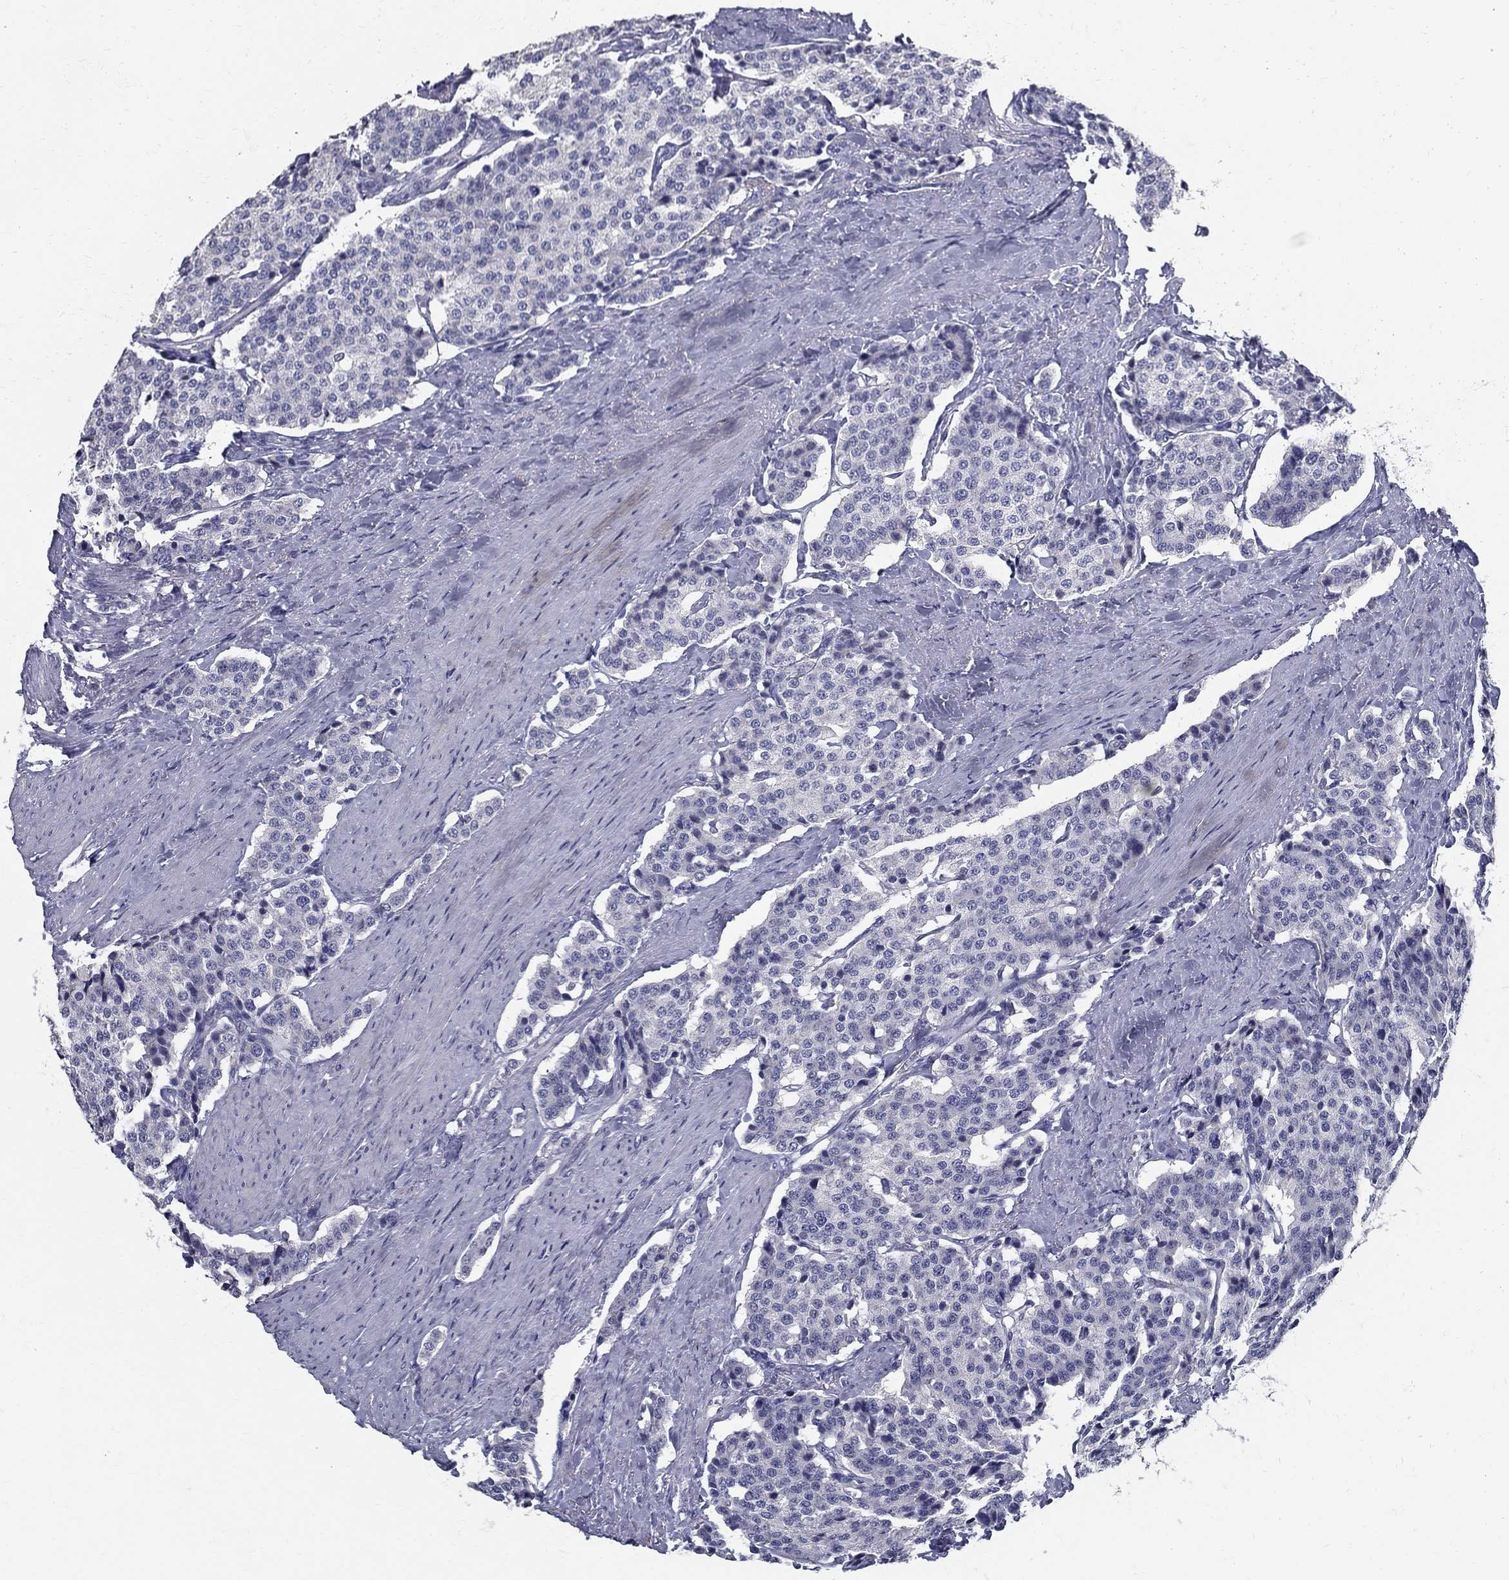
{"staining": {"intensity": "negative", "quantity": "none", "location": "none"}, "tissue": "carcinoid", "cell_type": "Tumor cells", "image_type": "cancer", "snomed": [{"axis": "morphology", "description": "Carcinoid, malignant, NOS"}, {"axis": "topography", "description": "Small intestine"}], "caption": "Immunohistochemistry histopathology image of human malignant carcinoid stained for a protein (brown), which exhibits no expression in tumor cells. Brightfield microscopy of IHC stained with DAB (3,3'-diaminobenzidine) (brown) and hematoxylin (blue), captured at high magnification.", "gene": "TGM4", "patient": {"sex": "female", "age": 58}}